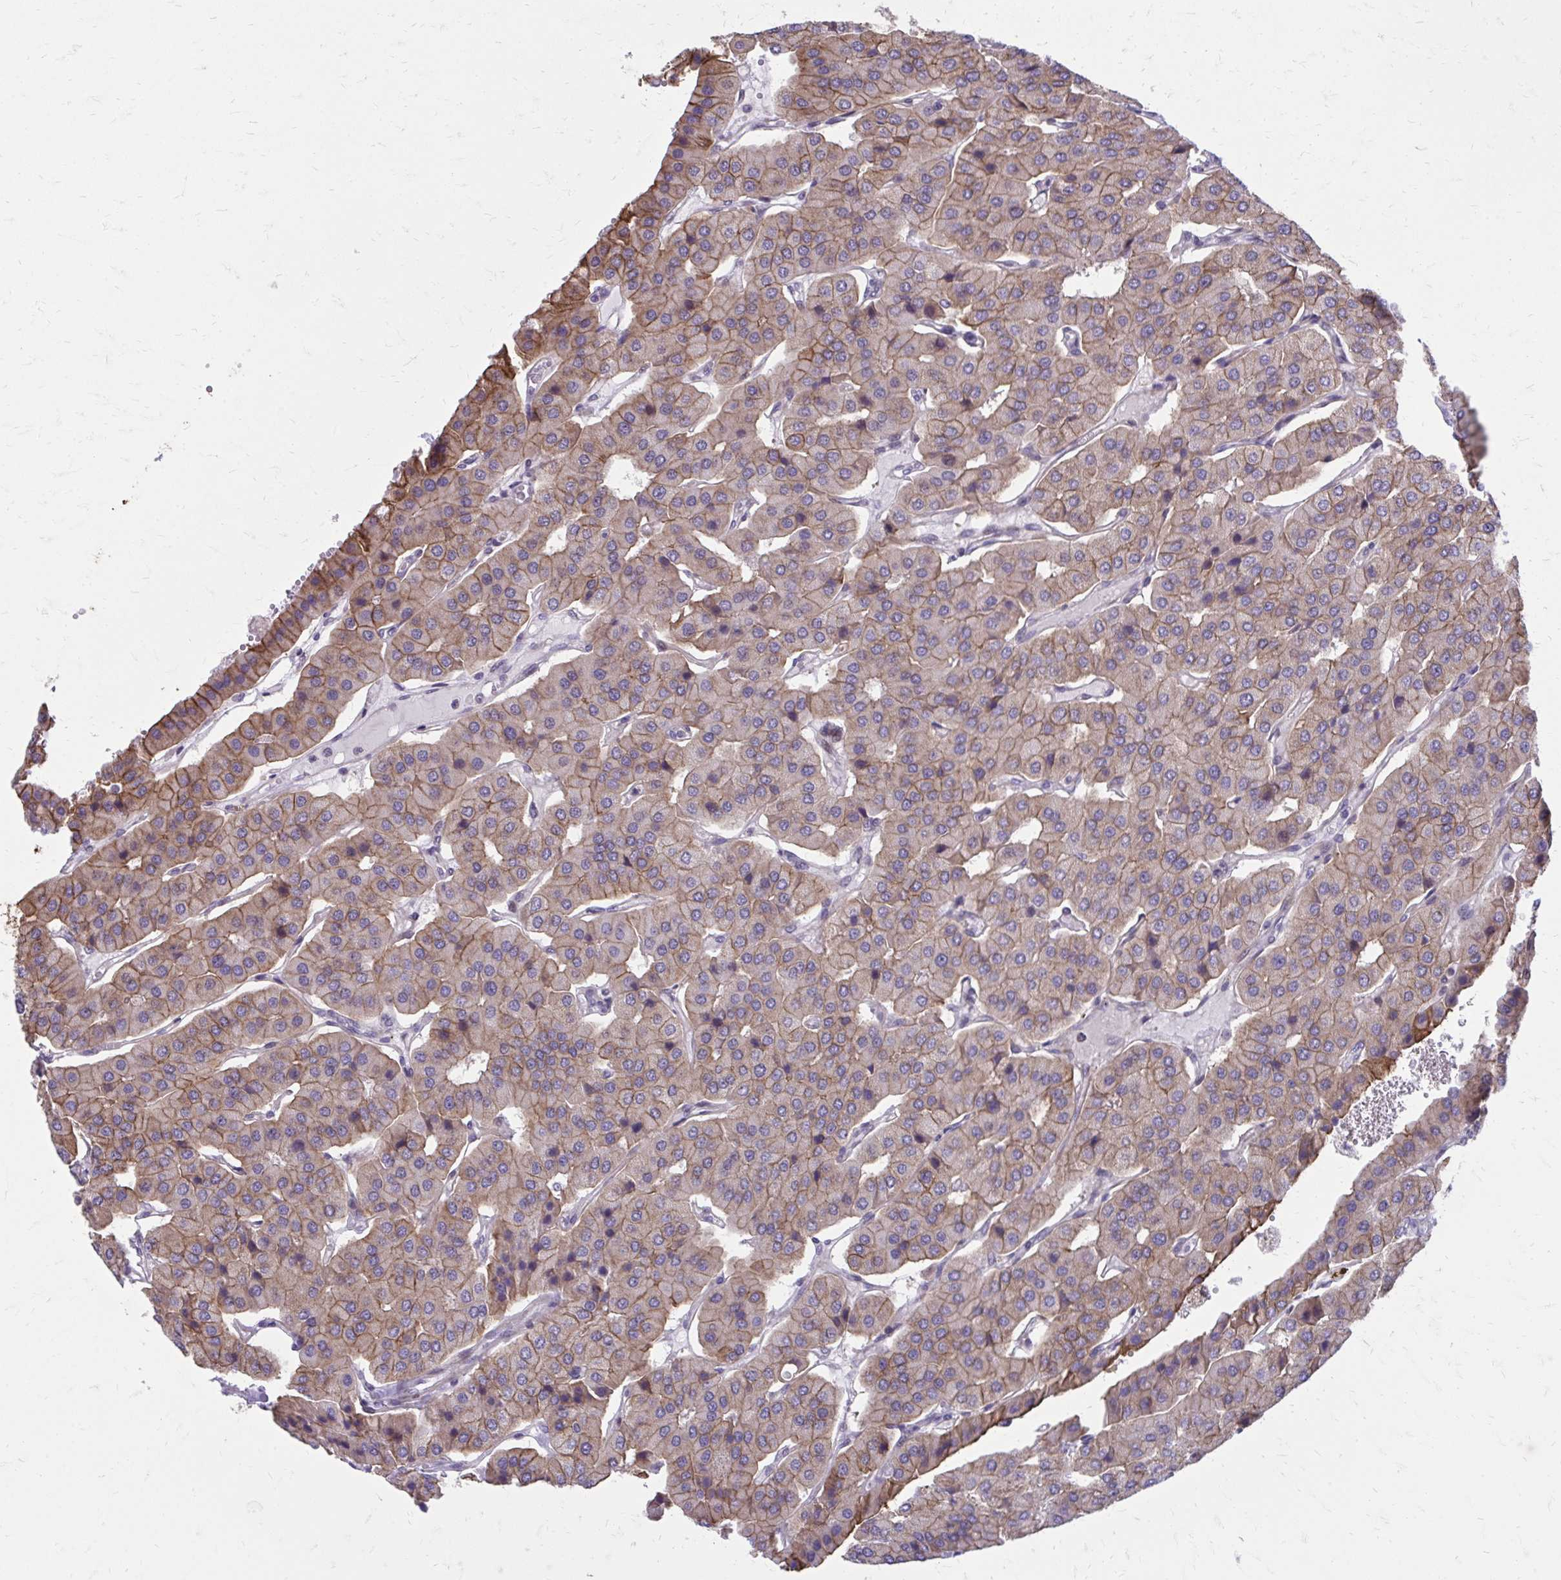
{"staining": {"intensity": "moderate", "quantity": ">75%", "location": "cytoplasmic/membranous"}, "tissue": "parathyroid gland", "cell_type": "Glandular cells", "image_type": "normal", "snomed": [{"axis": "morphology", "description": "Normal tissue, NOS"}, {"axis": "morphology", "description": "Adenoma, NOS"}, {"axis": "topography", "description": "Parathyroid gland"}], "caption": "Immunohistochemical staining of normal human parathyroid gland shows >75% levels of moderate cytoplasmic/membranous protein expression in approximately >75% of glandular cells.", "gene": "ANKRD30B", "patient": {"sex": "female", "age": 86}}